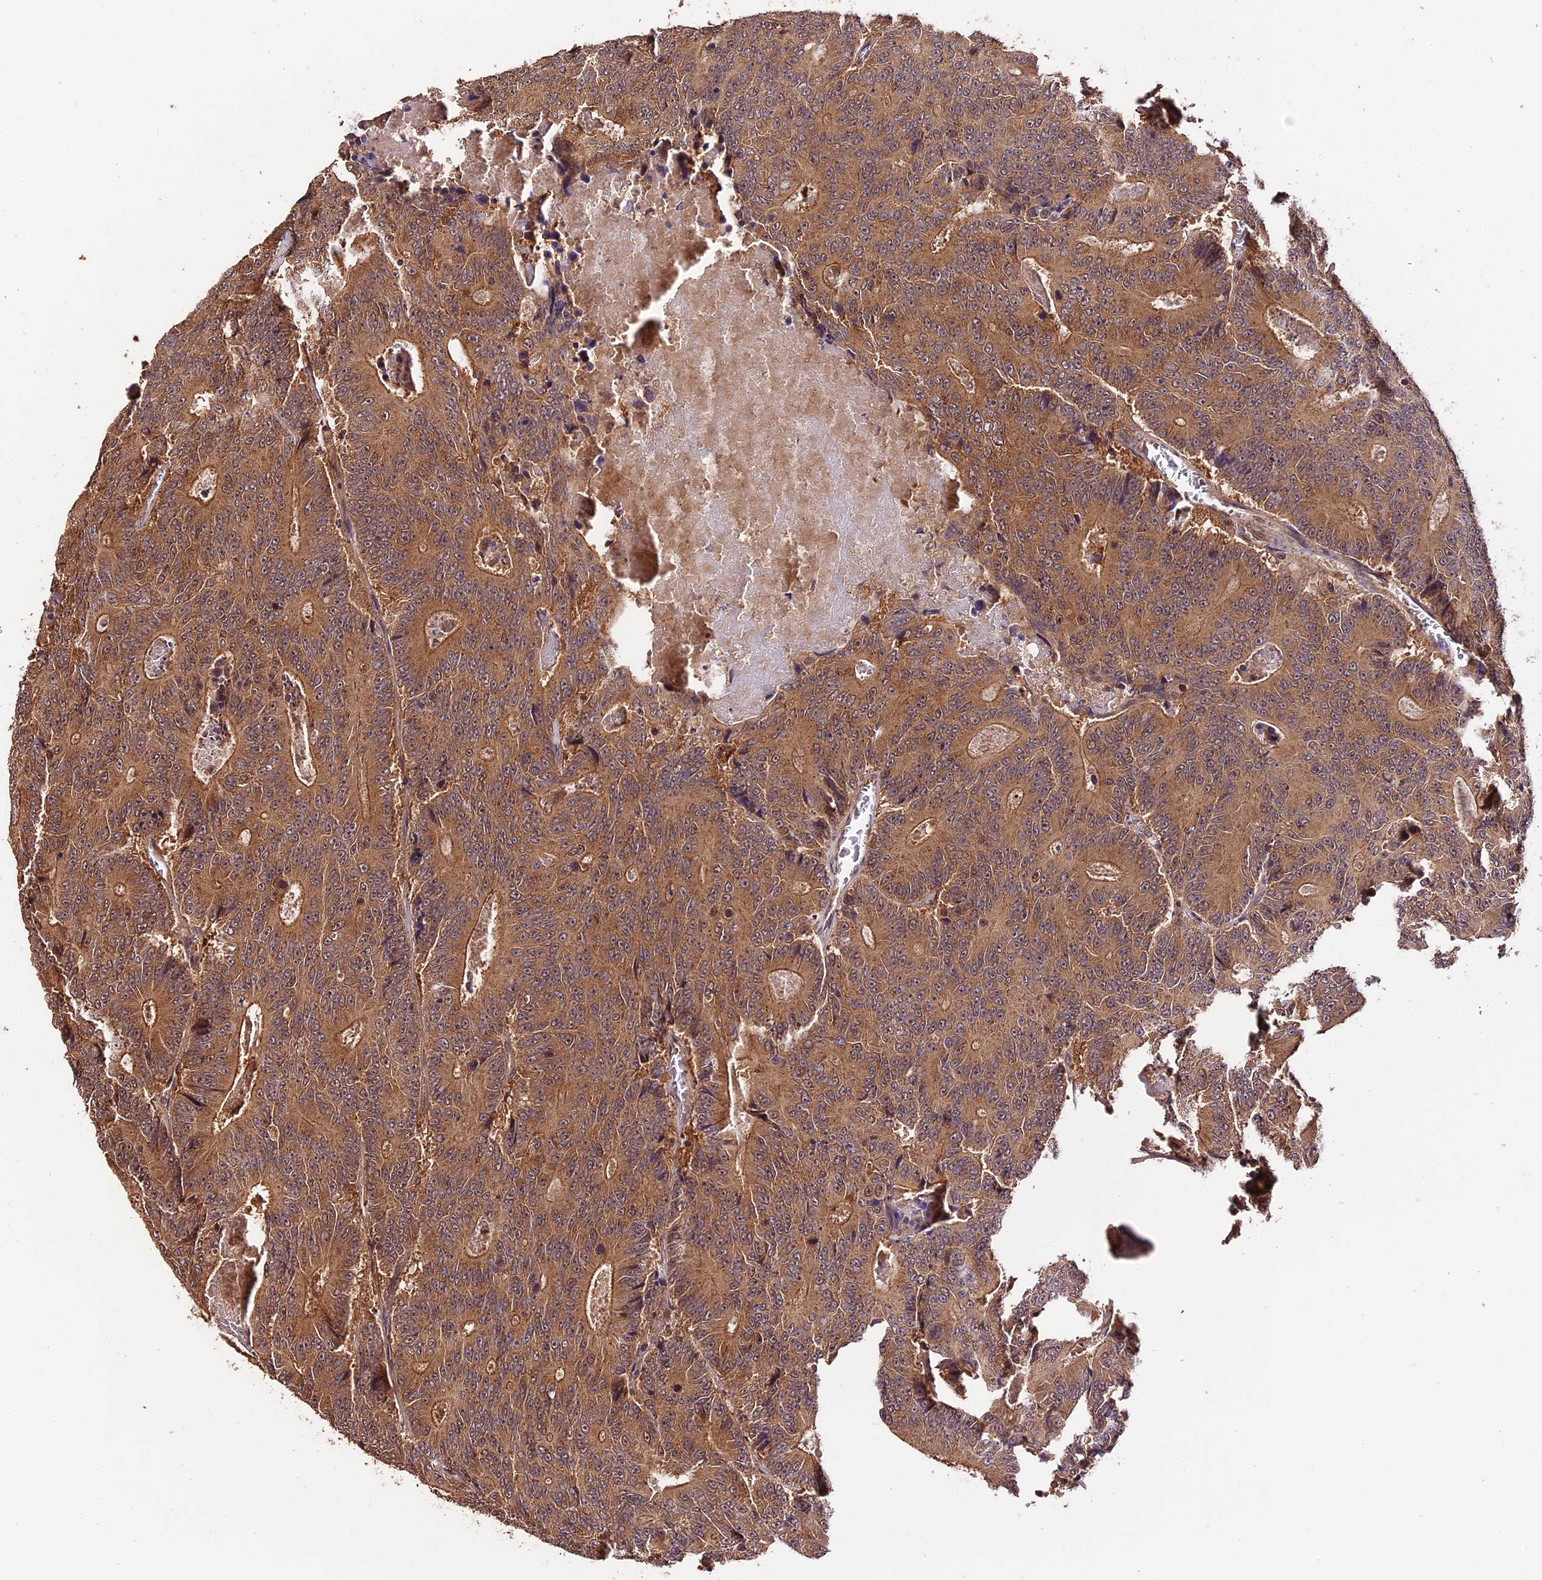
{"staining": {"intensity": "moderate", "quantity": ">75%", "location": "cytoplasmic/membranous"}, "tissue": "colorectal cancer", "cell_type": "Tumor cells", "image_type": "cancer", "snomed": [{"axis": "morphology", "description": "Adenocarcinoma, NOS"}, {"axis": "topography", "description": "Colon"}], "caption": "Immunohistochemical staining of human adenocarcinoma (colorectal) reveals moderate cytoplasmic/membranous protein expression in approximately >75% of tumor cells.", "gene": "TRMT1", "patient": {"sex": "male", "age": 83}}